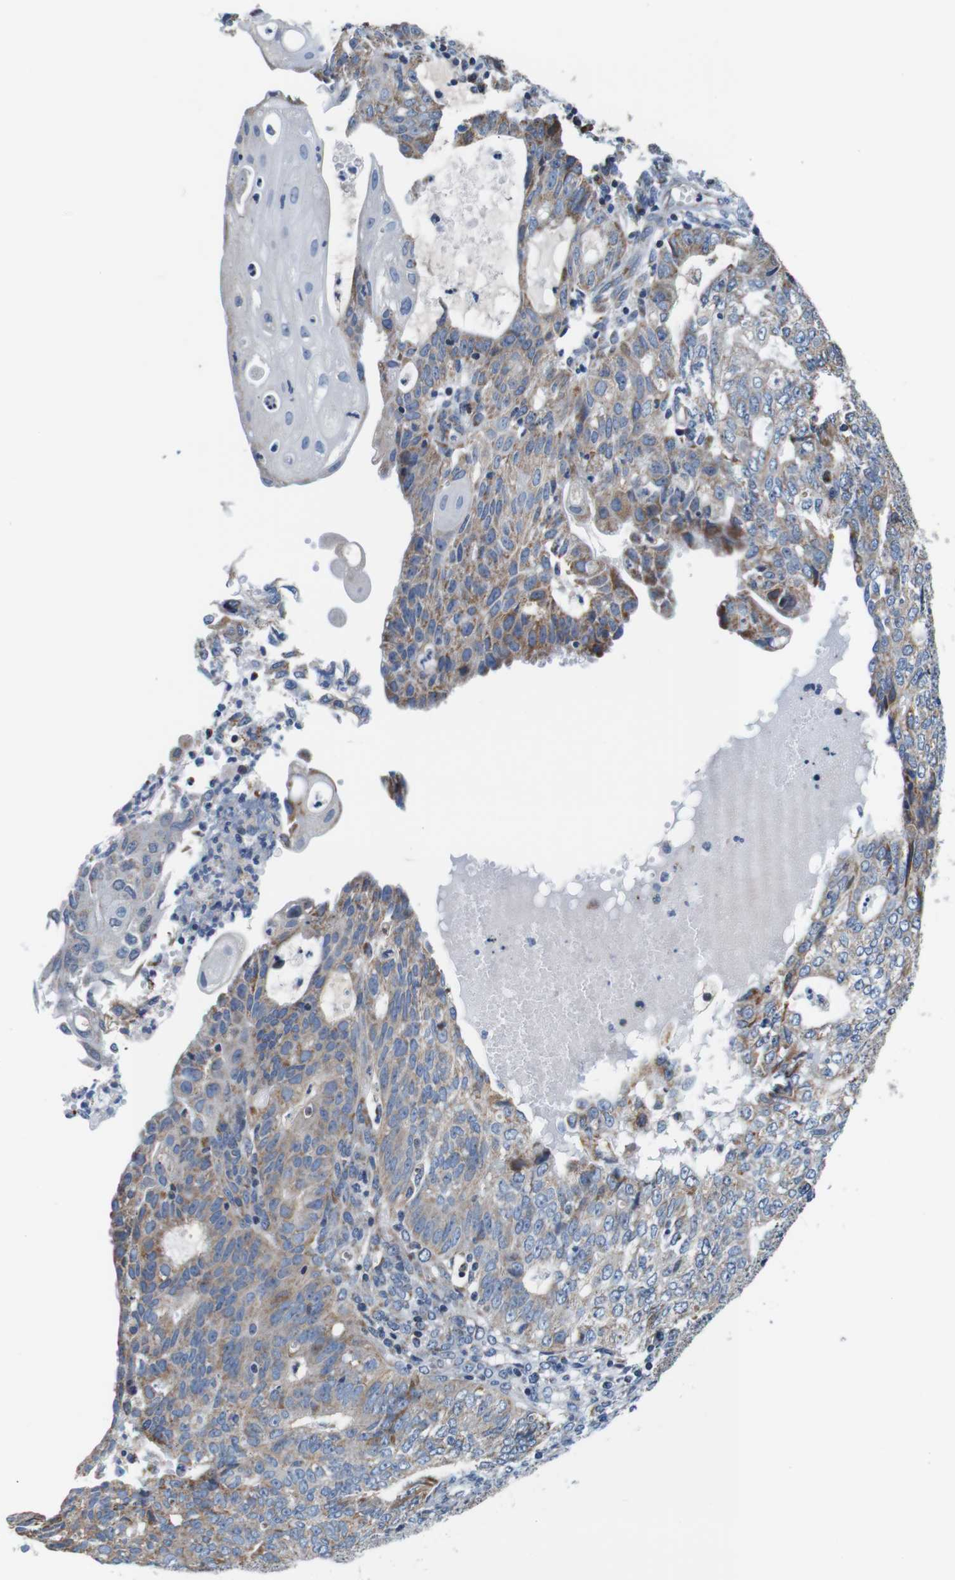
{"staining": {"intensity": "moderate", "quantity": ">75%", "location": "cytoplasmic/membranous"}, "tissue": "endometrial cancer", "cell_type": "Tumor cells", "image_type": "cancer", "snomed": [{"axis": "morphology", "description": "Adenocarcinoma, NOS"}, {"axis": "topography", "description": "Endometrium"}], "caption": "IHC histopathology image of neoplastic tissue: human endometrial cancer (adenocarcinoma) stained using IHC displays medium levels of moderate protein expression localized specifically in the cytoplasmic/membranous of tumor cells, appearing as a cytoplasmic/membranous brown color.", "gene": "LRP4", "patient": {"sex": "female", "age": 32}}